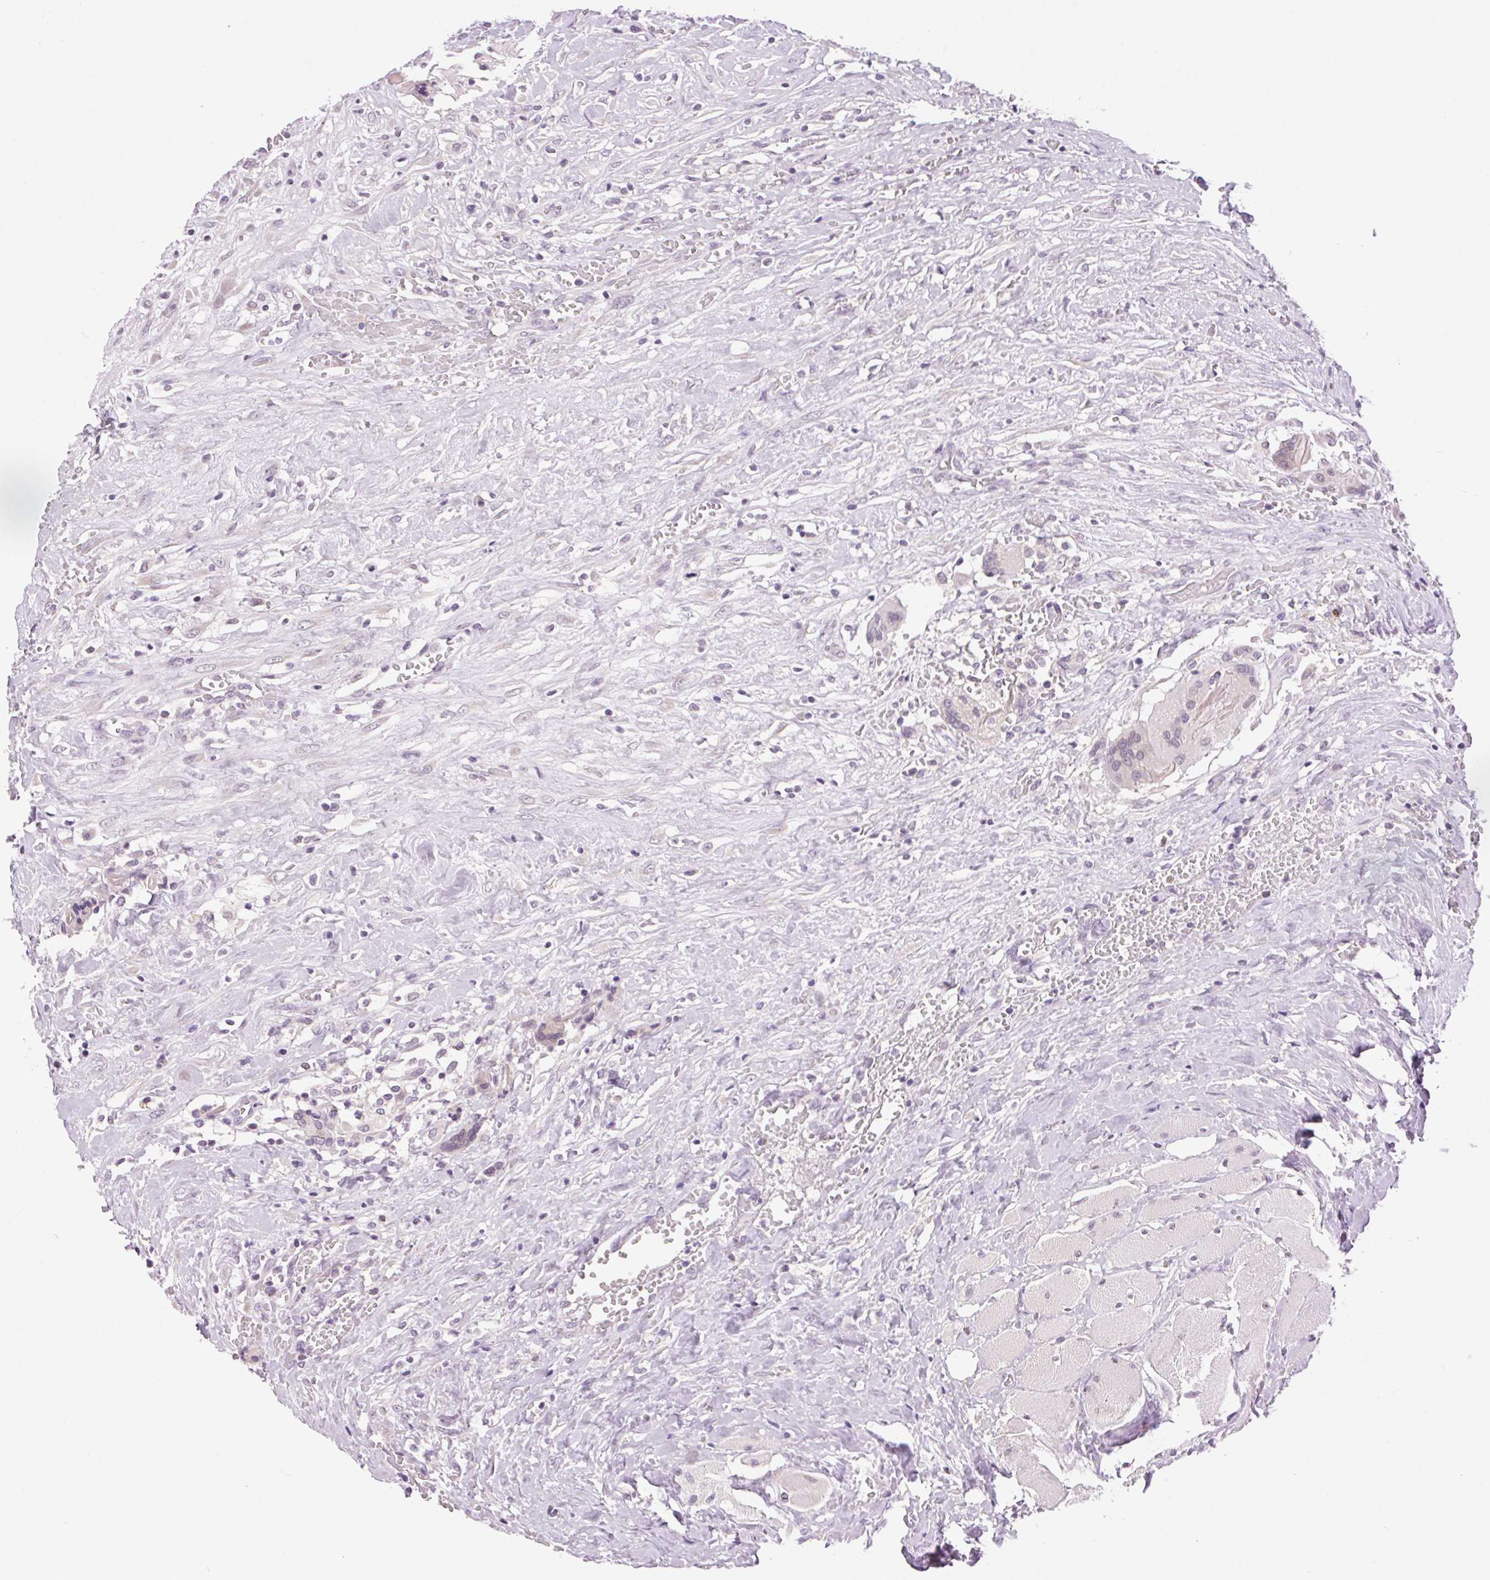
{"staining": {"intensity": "negative", "quantity": "none", "location": "none"}, "tissue": "head and neck cancer", "cell_type": "Tumor cells", "image_type": "cancer", "snomed": [{"axis": "morphology", "description": "Squamous cell carcinoma, NOS"}, {"axis": "topography", "description": "Head-Neck"}], "caption": "Immunohistochemistry (IHC) of head and neck cancer shows no staining in tumor cells.", "gene": "SMIM13", "patient": {"sex": "male", "age": 81}}